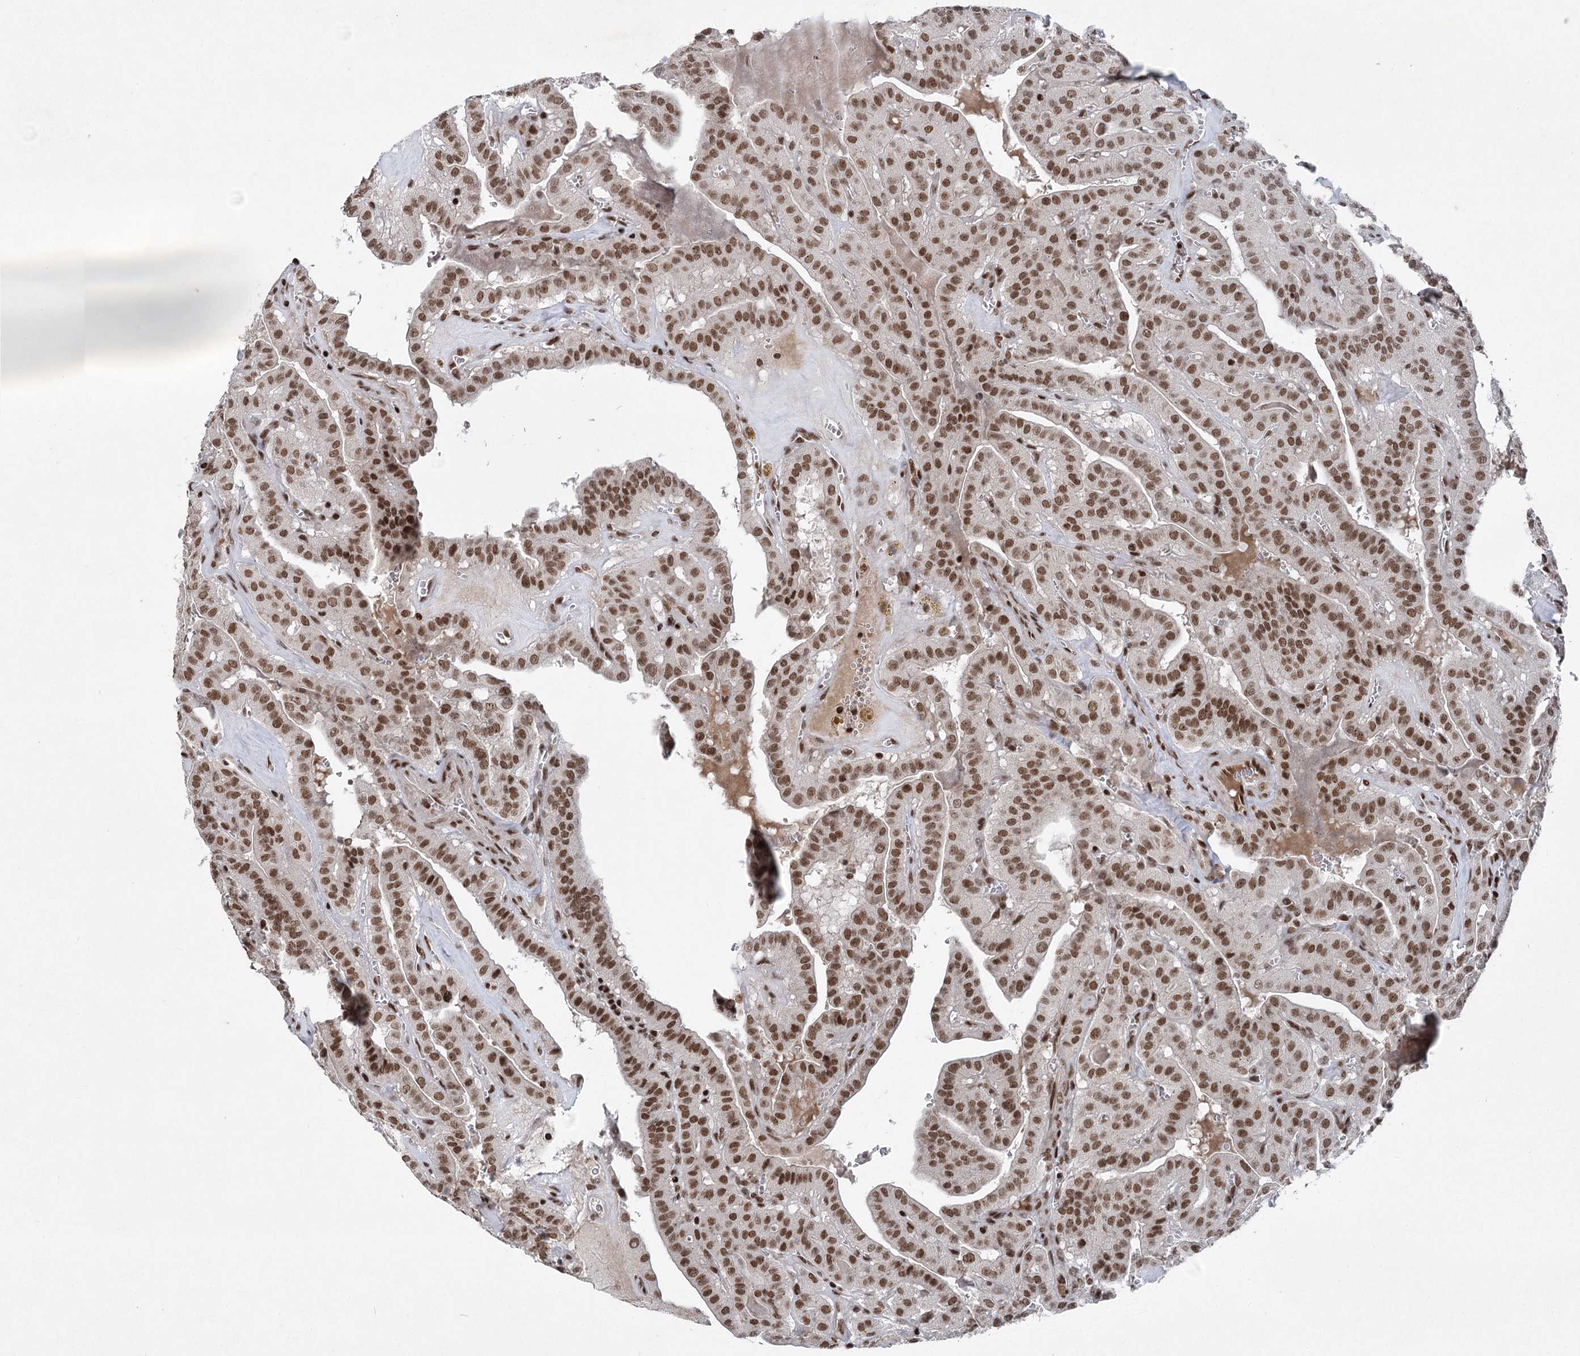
{"staining": {"intensity": "strong", "quantity": ">75%", "location": "nuclear"}, "tissue": "thyroid cancer", "cell_type": "Tumor cells", "image_type": "cancer", "snomed": [{"axis": "morphology", "description": "Papillary adenocarcinoma, NOS"}, {"axis": "topography", "description": "Thyroid gland"}], "caption": "IHC of thyroid cancer (papillary adenocarcinoma) reveals high levels of strong nuclear staining in about >75% of tumor cells.", "gene": "CGGBP1", "patient": {"sex": "male", "age": 52}}